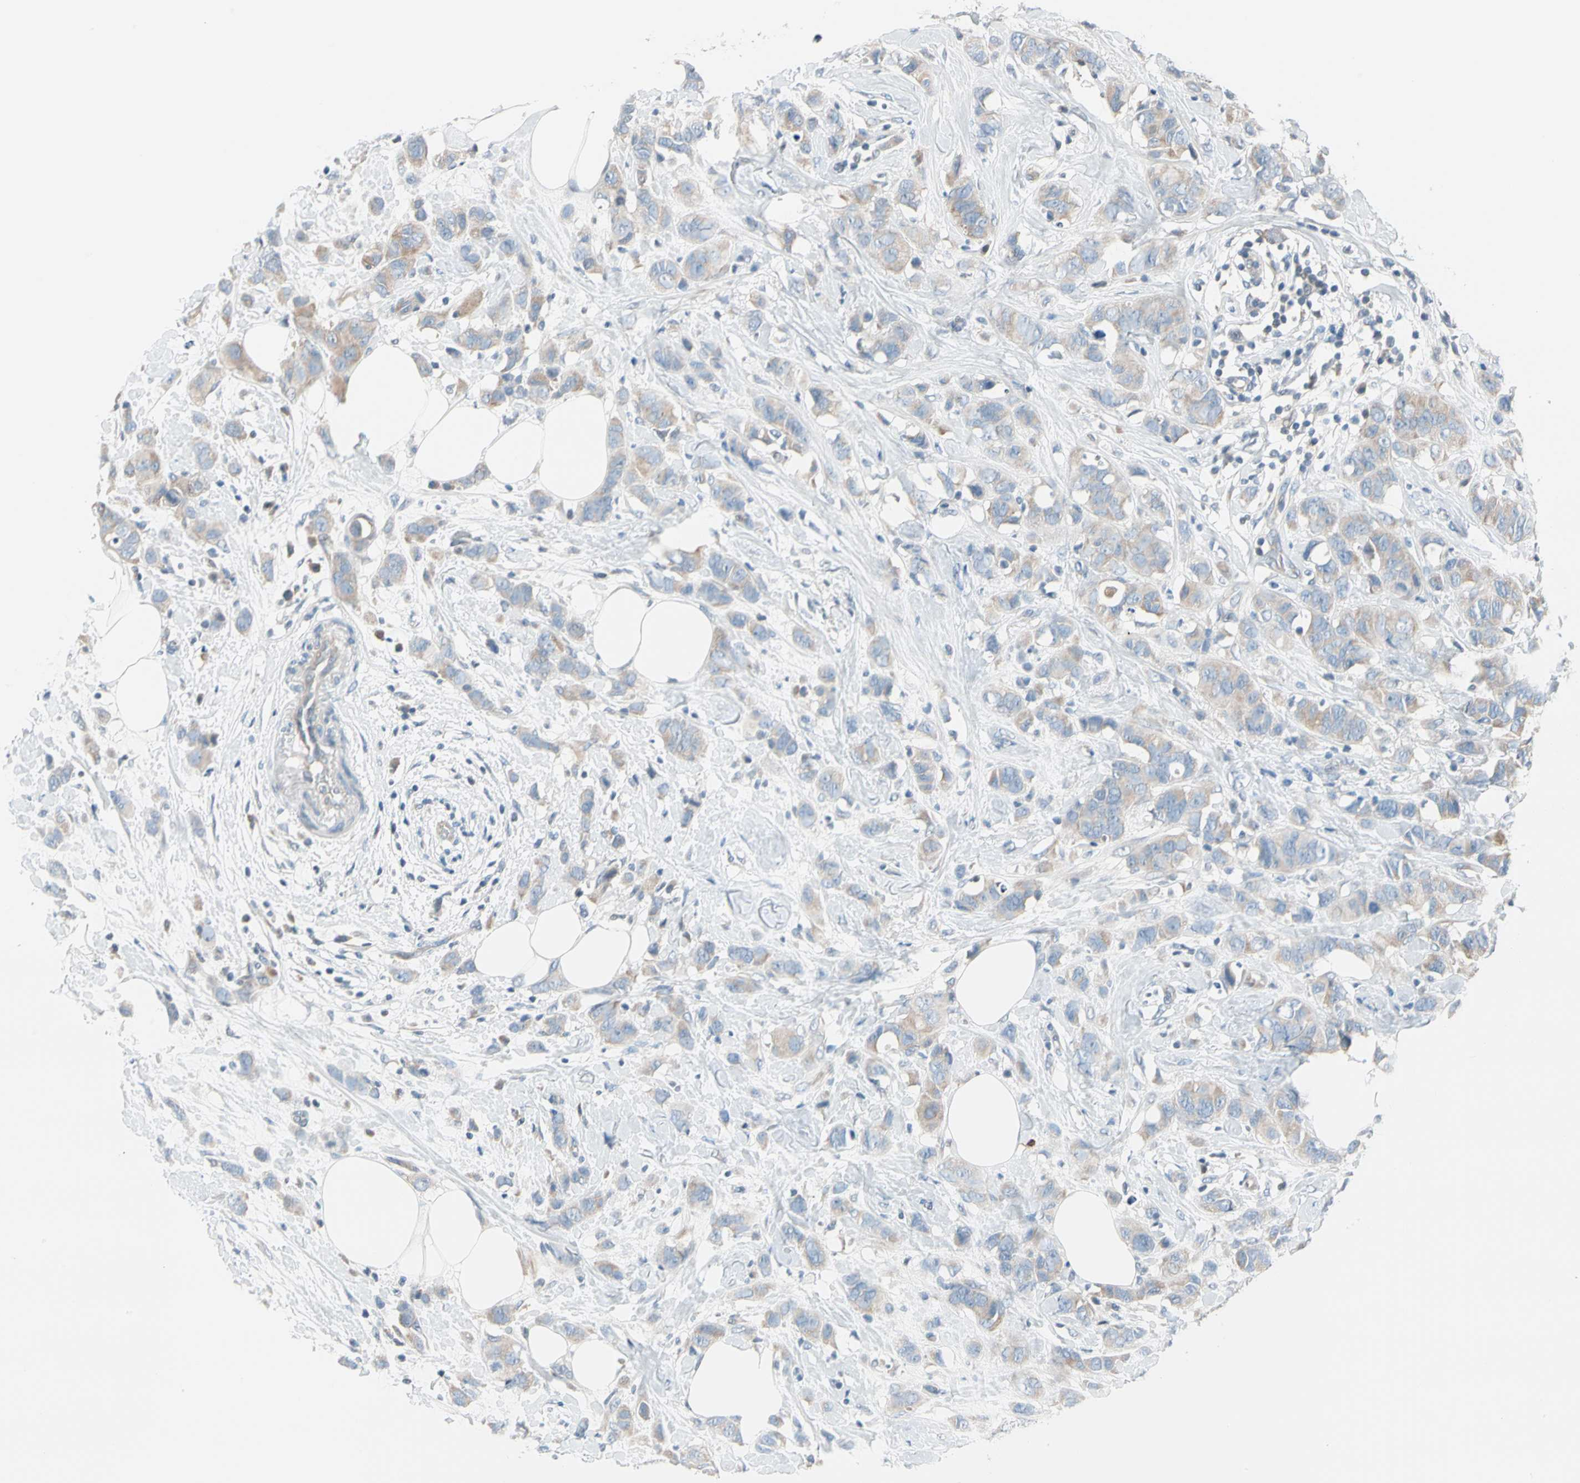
{"staining": {"intensity": "weak", "quantity": ">75%", "location": "cytoplasmic/membranous"}, "tissue": "breast cancer", "cell_type": "Tumor cells", "image_type": "cancer", "snomed": [{"axis": "morphology", "description": "Normal tissue, NOS"}, {"axis": "morphology", "description": "Duct carcinoma"}, {"axis": "topography", "description": "Breast"}], "caption": "Immunohistochemical staining of human invasive ductal carcinoma (breast) displays low levels of weak cytoplasmic/membranous staining in approximately >75% of tumor cells.", "gene": "STK40", "patient": {"sex": "female", "age": 50}}